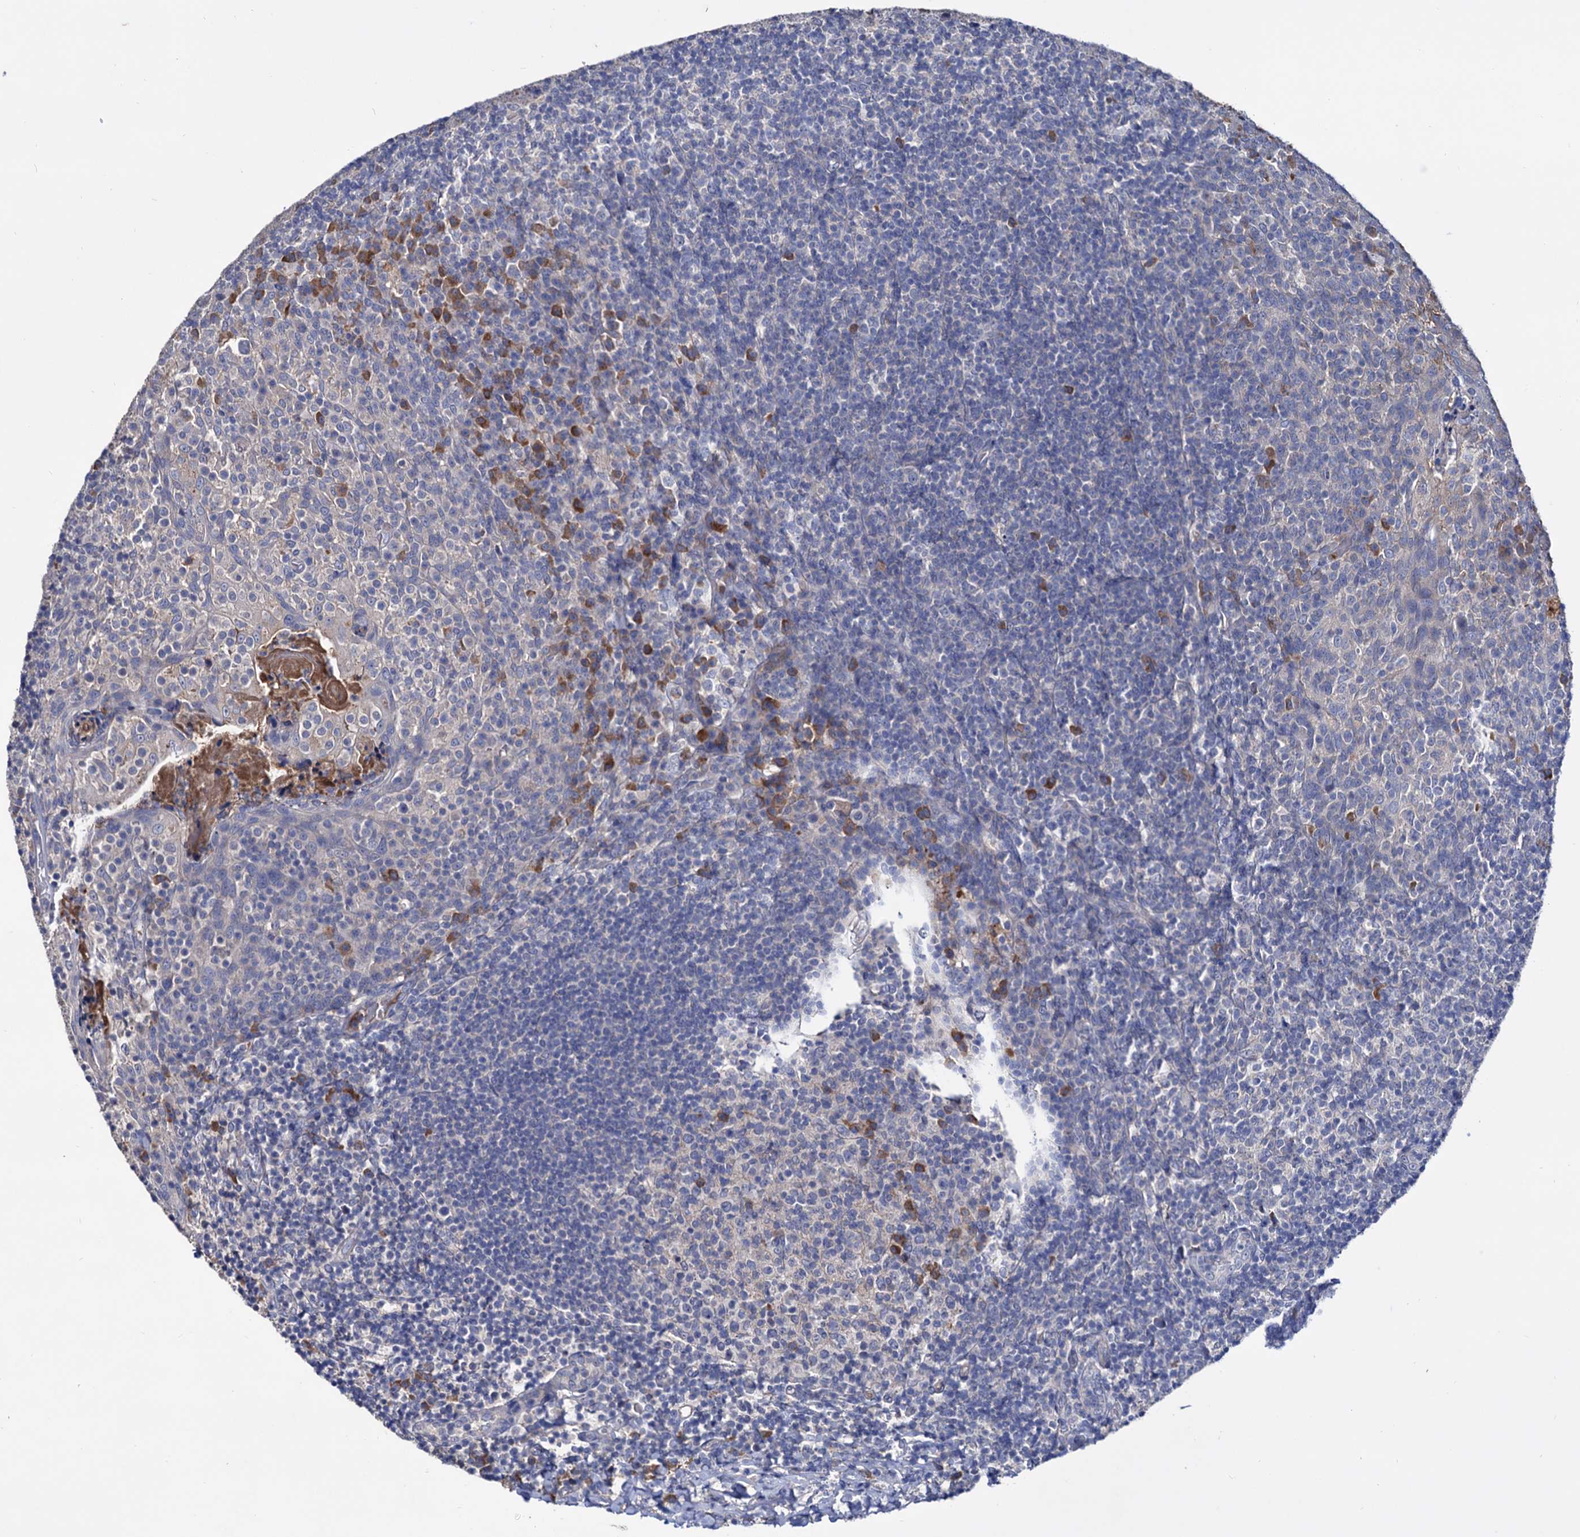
{"staining": {"intensity": "negative", "quantity": "none", "location": "none"}, "tissue": "tonsil", "cell_type": "Germinal center cells", "image_type": "normal", "snomed": [{"axis": "morphology", "description": "Normal tissue, NOS"}, {"axis": "topography", "description": "Tonsil"}], "caption": "The IHC micrograph has no significant expression in germinal center cells of tonsil. Nuclei are stained in blue.", "gene": "NPAS4", "patient": {"sex": "female", "age": 10}}